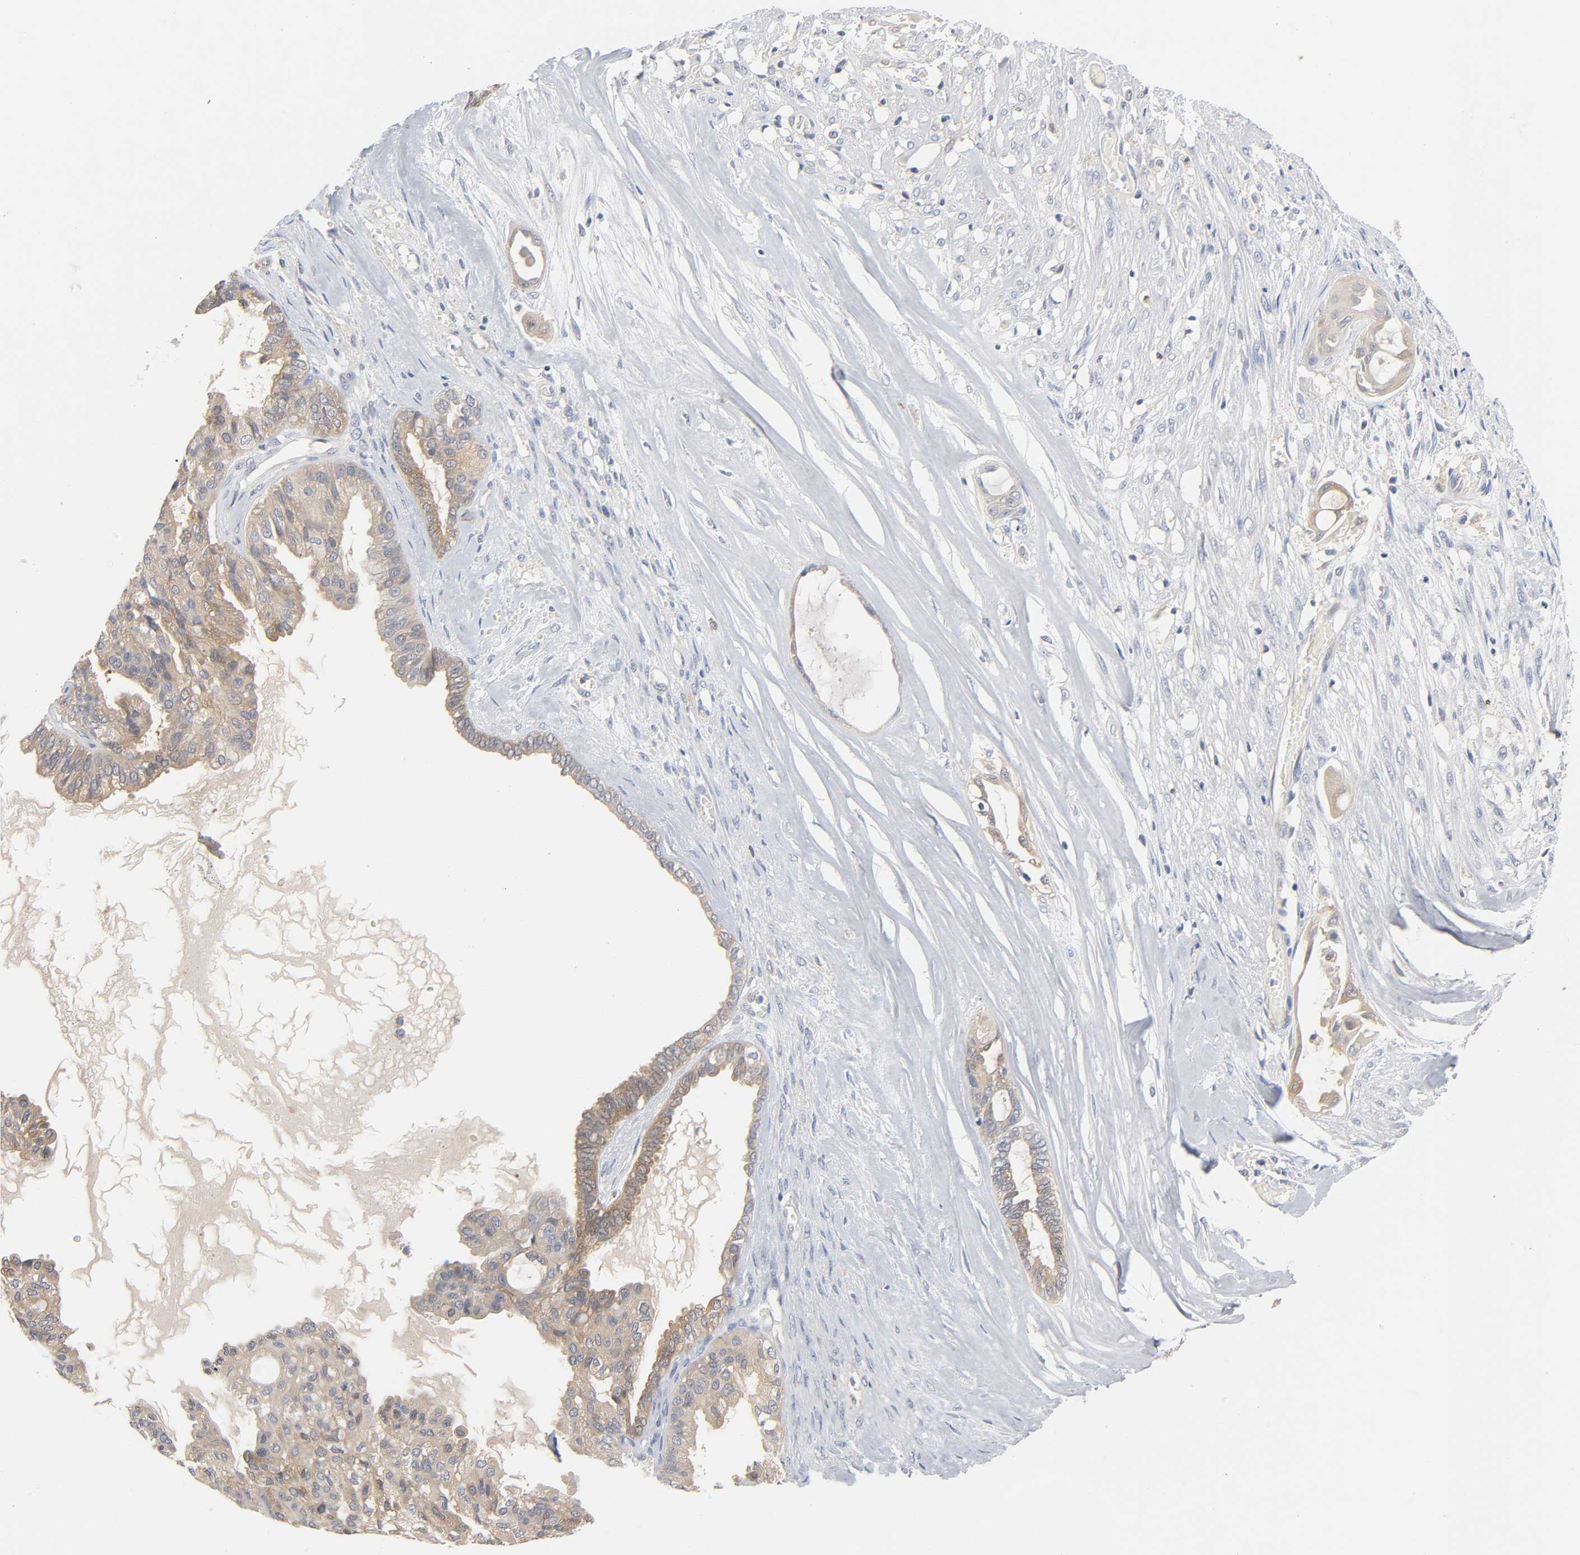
{"staining": {"intensity": "moderate", "quantity": ">75%", "location": "cytoplasmic/membranous"}, "tissue": "ovarian cancer", "cell_type": "Tumor cells", "image_type": "cancer", "snomed": [{"axis": "morphology", "description": "Carcinoma, NOS"}, {"axis": "morphology", "description": "Carcinoma, endometroid"}, {"axis": "topography", "description": "Ovary"}], "caption": "Protein expression by immunohistochemistry displays moderate cytoplasmic/membranous expression in about >75% of tumor cells in ovarian carcinoma.", "gene": "FYN", "patient": {"sex": "female", "age": 50}}